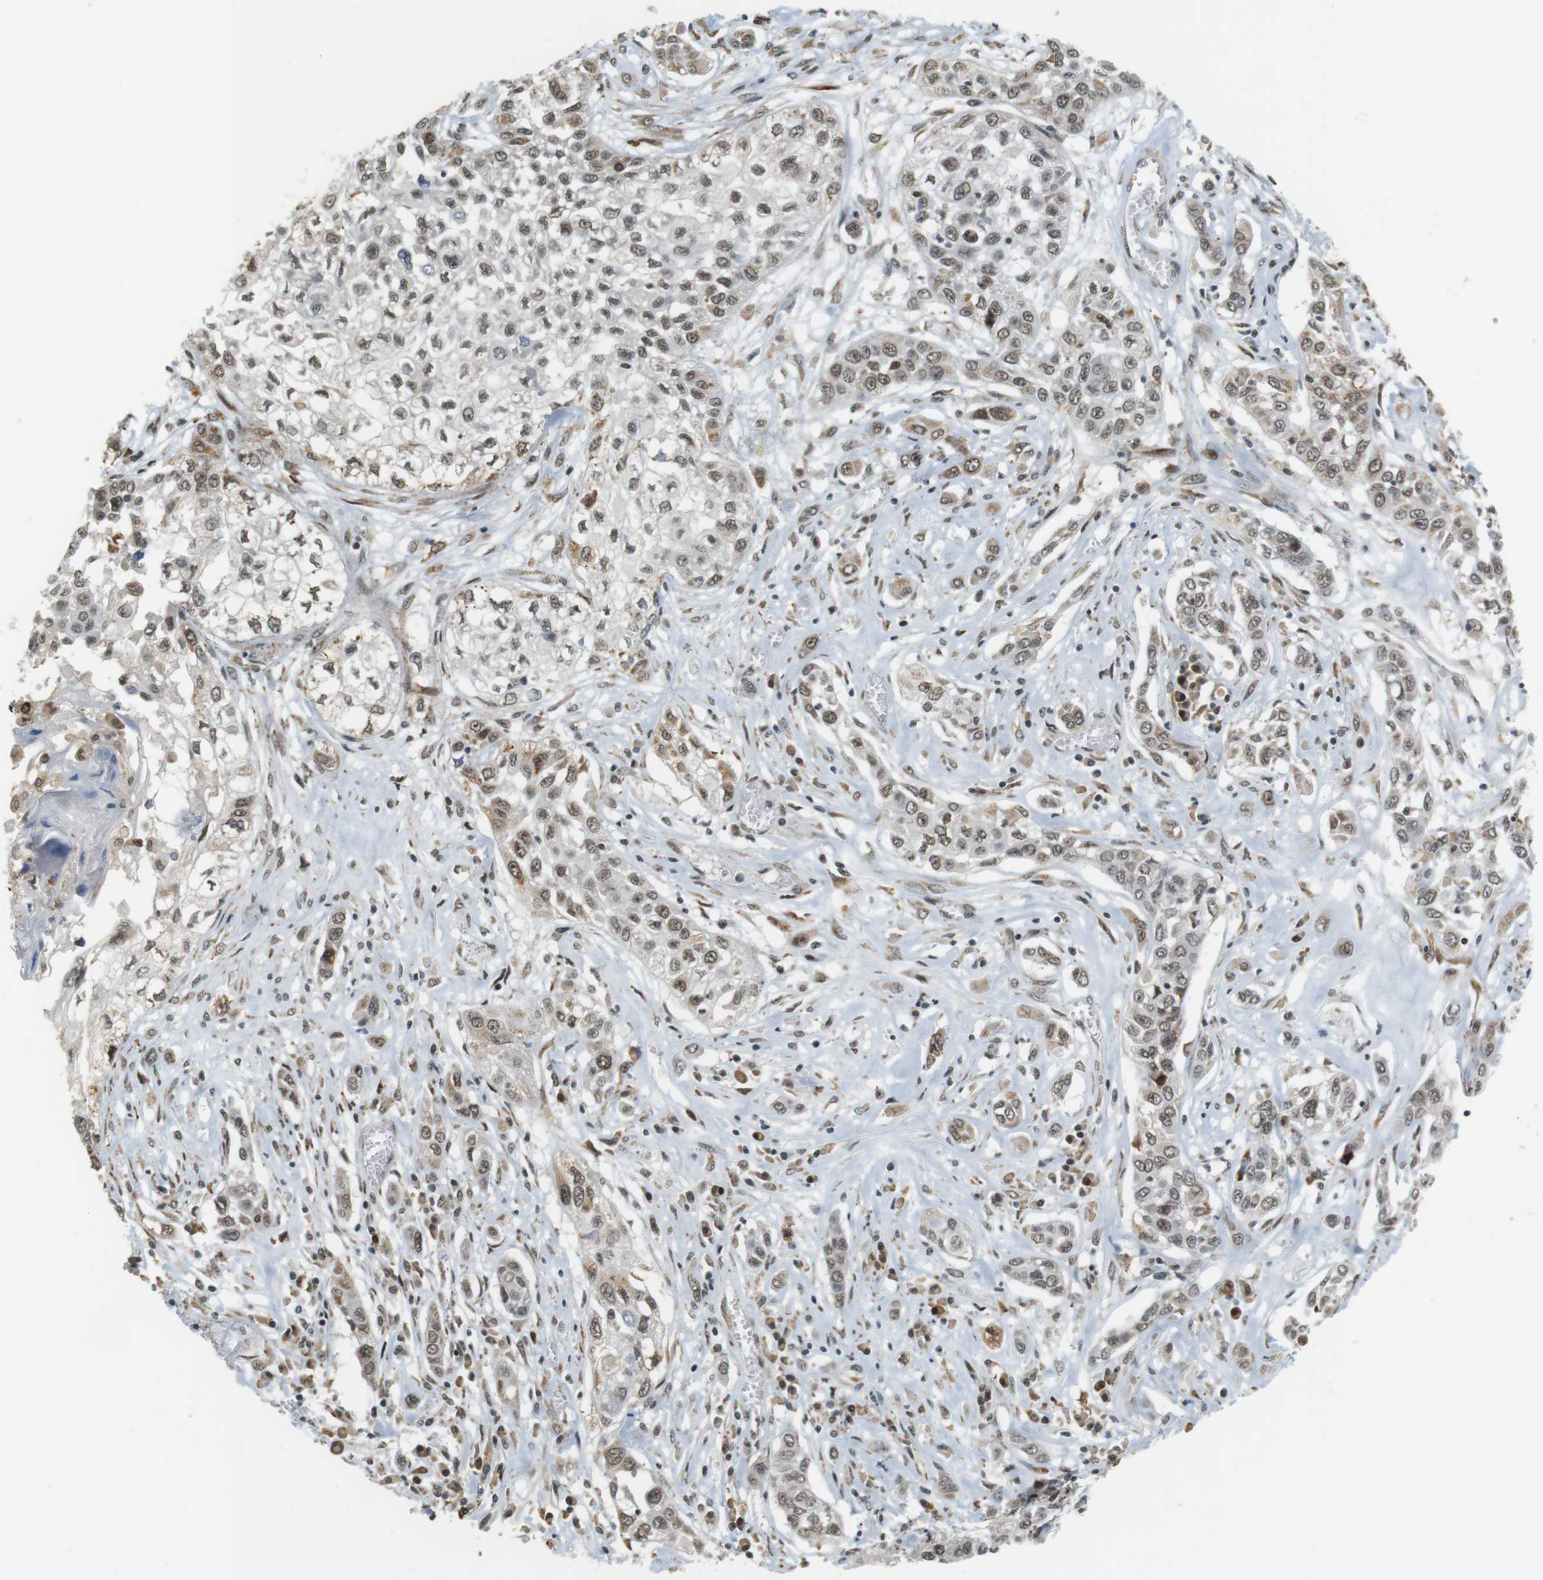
{"staining": {"intensity": "weak", "quantity": ">75%", "location": "nuclear"}, "tissue": "lung cancer", "cell_type": "Tumor cells", "image_type": "cancer", "snomed": [{"axis": "morphology", "description": "Squamous cell carcinoma, NOS"}, {"axis": "topography", "description": "Lung"}], "caption": "Human lung squamous cell carcinoma stained for a protein (brown) exhibits weak nuclear positive staining in approximately >75% of tumor cells.", "gene": "RNF38", "patient": {"sex": "male", "age": 71}}